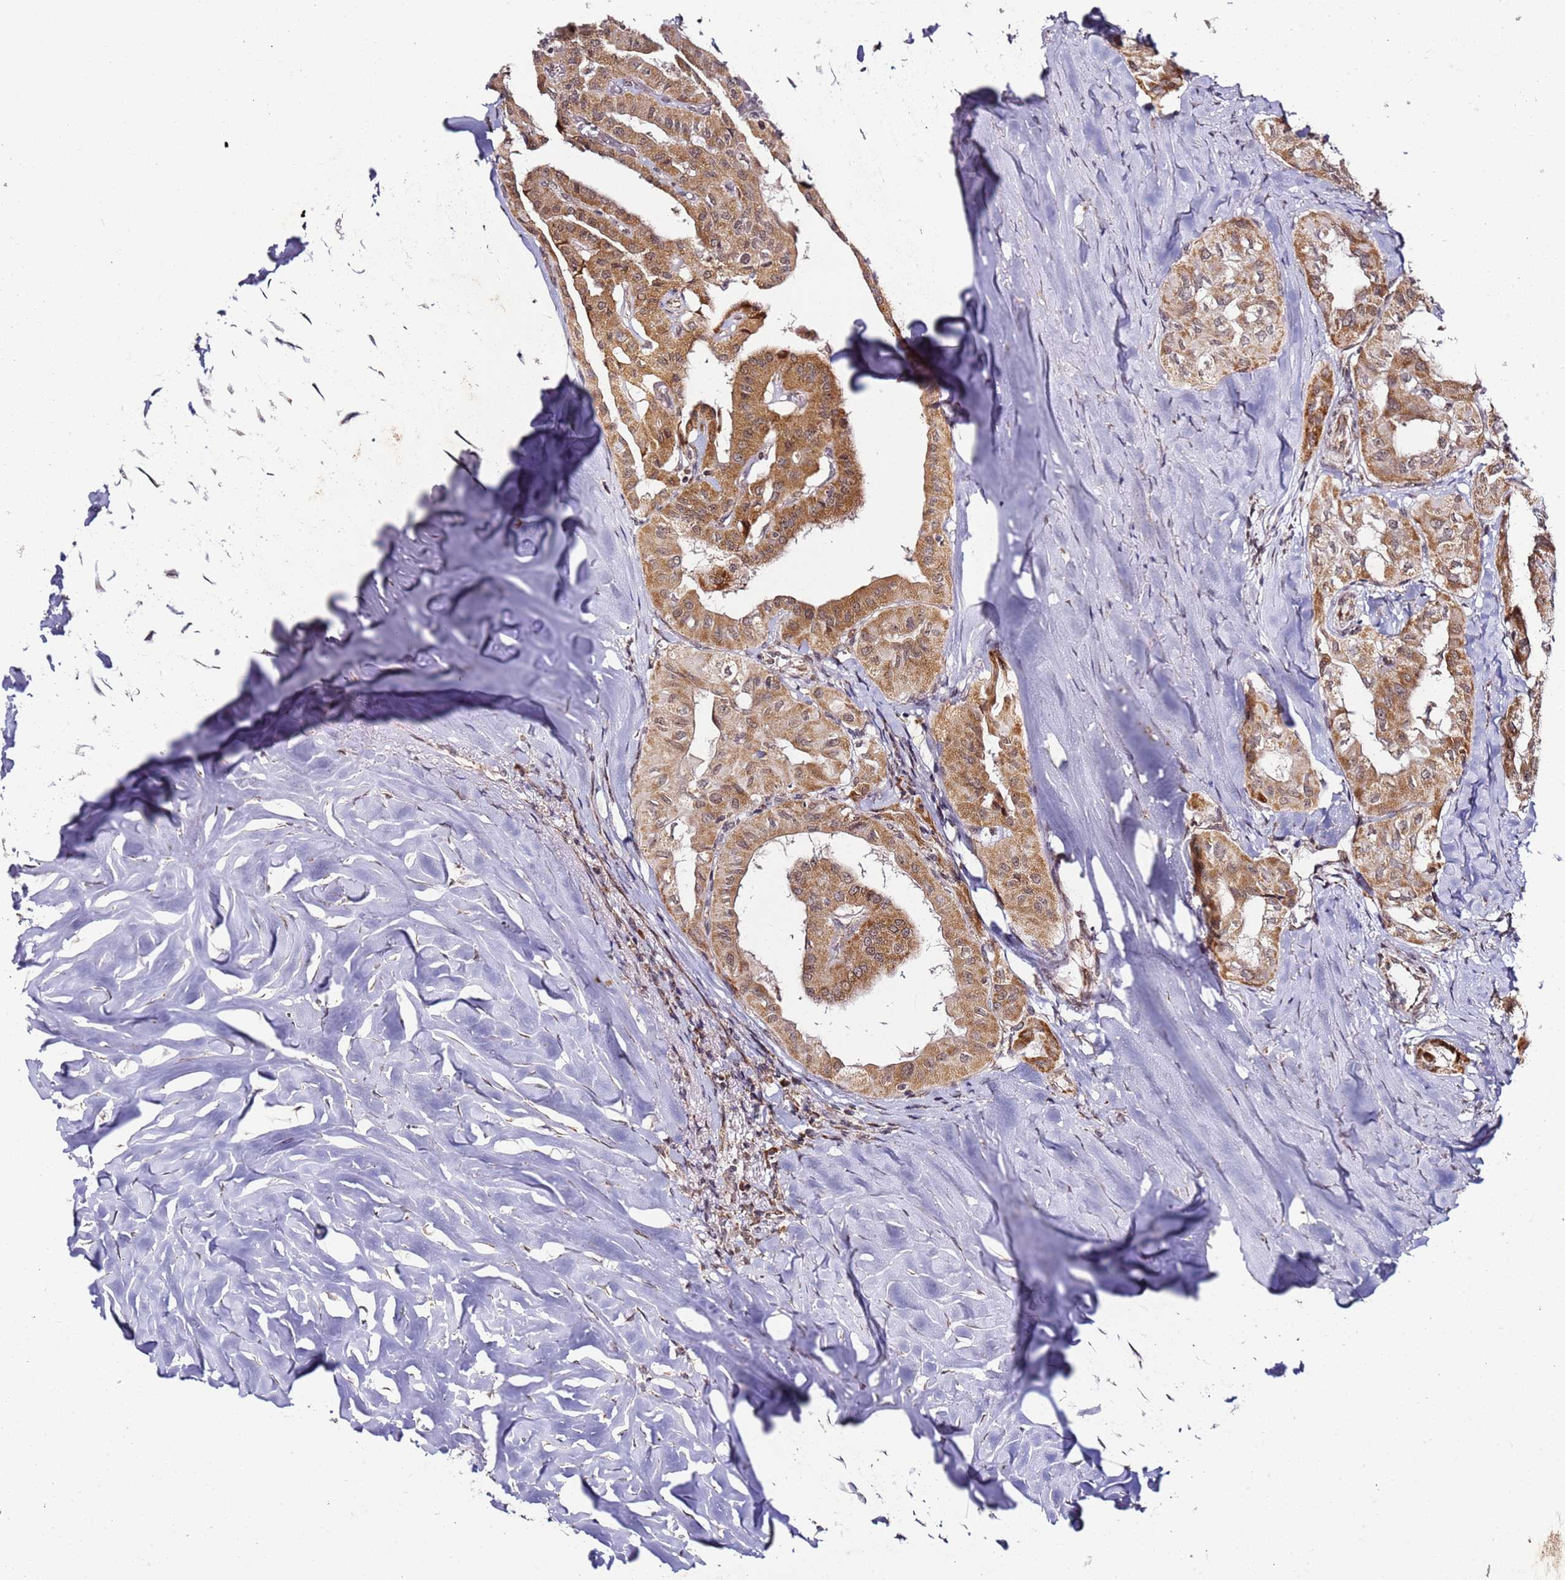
{"staining": {"intensity": "moderate", "quantity": ">75%", "location": "cytoplasmic/membranous,nuclear"}, "tissue": "thyroid cancer", "cell_type": "Tumor cells", "image_type": "cancer", "snomed": [{"axis": "morphology", "description": "Papillary adenocarcinoma, NOS"}, {"axis": "topography", "description": "Thyroid gland"}], "caption": "Protein staining of thyroid papillary adenocarcinoma tissue exhibits moderate cytoplasmic/membranous and nuclear positivity in approximately >75% of tumor cells.", "gene": "TP53AIP1", "patient": {"sex": "female", "age": 59}}